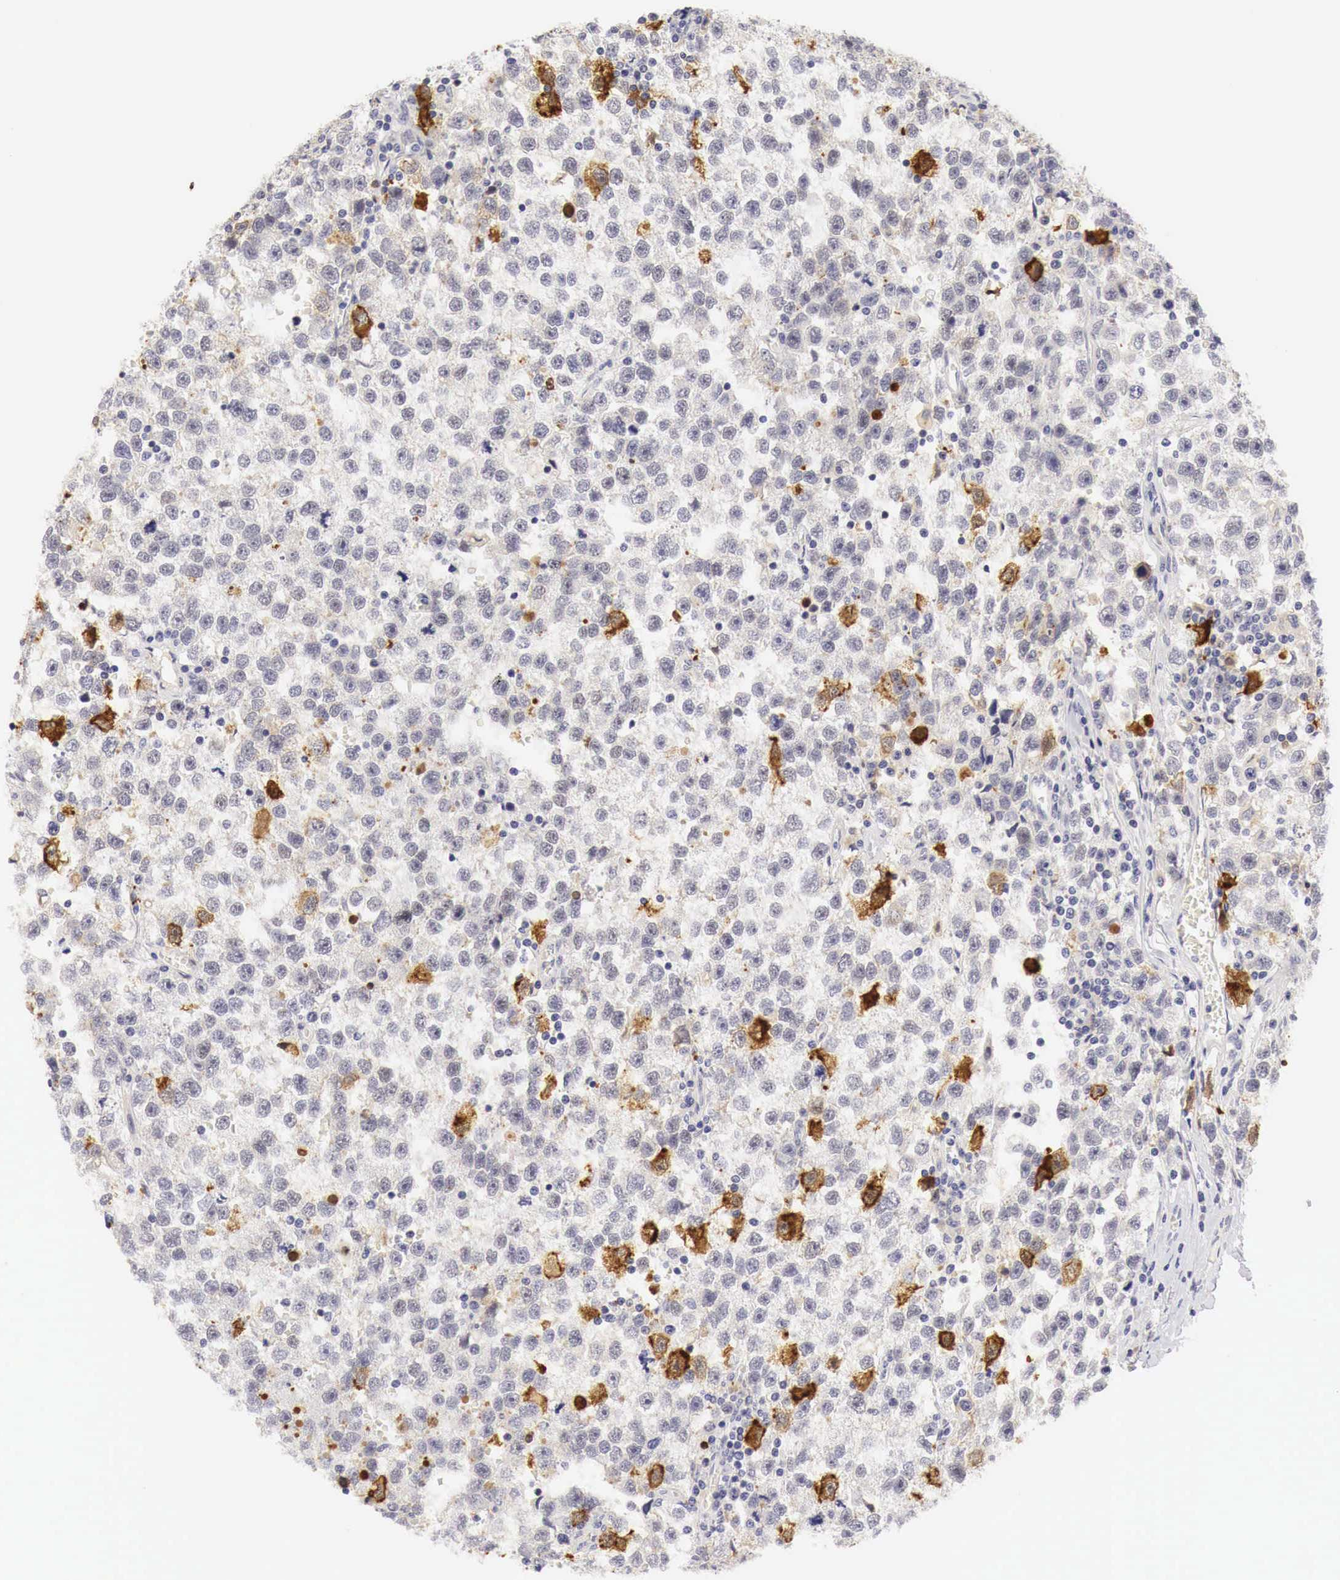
{"staining": {"intensity": "weak", "quantity": "<25%", "location": "nuclear"}, "tissue": "testis cancer", "cell_type": "Tumor cells", "image_type": "cancer", "snomed": [{"axis": "morphology", "description": "Seminoma, NOS"}, {"axis": "topography", "description": "Testis"}], "caption": "High magnification brightfield microscopy of testis cancer stained with DAB (brown) and counterstained with hematoxylin (blue): tumor cells show no significant staining.", "gene": "CASP3", "patient": {"sex": "male", "age": 33}}